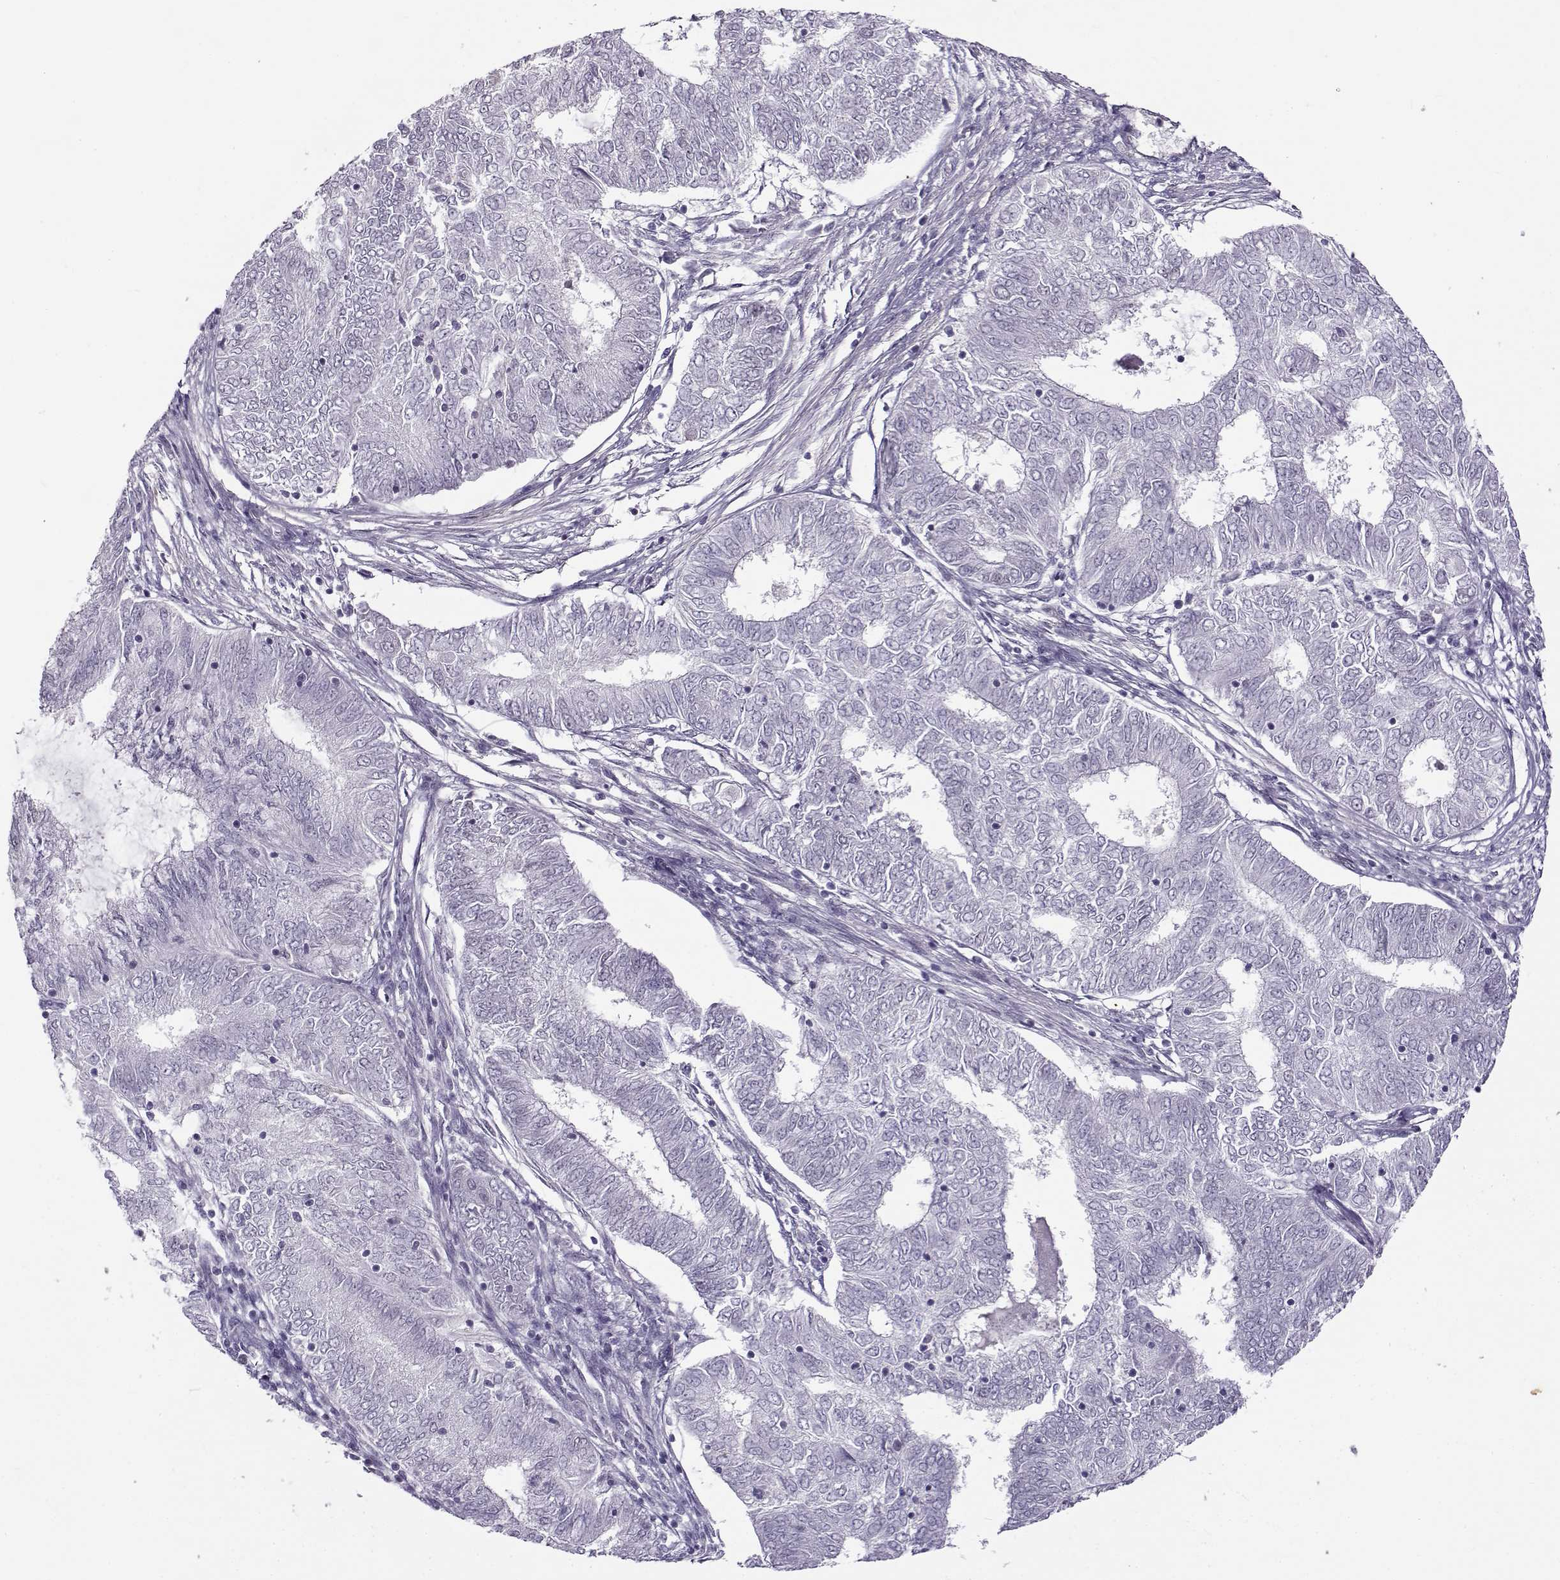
{"staining": {"intensity": "negative", "quantity": "none", "location": "none"}, "tissue": "endometrial cancer", "cell_type": "Tumor cells", "image_type": "cancer", "snomed": [{"axis": "morphology", "description": "Adenocarcinoma, NOS"}, {"axis": "topography", "description": "Endometrium"}], "caption": "This is an immunohistochemistry (IHC) image of human adenocarcinoma (endometrial). There is no positivity in tumor cells.", "gene": "BACH1", "patient": {"sex": "female", "age": 62}}